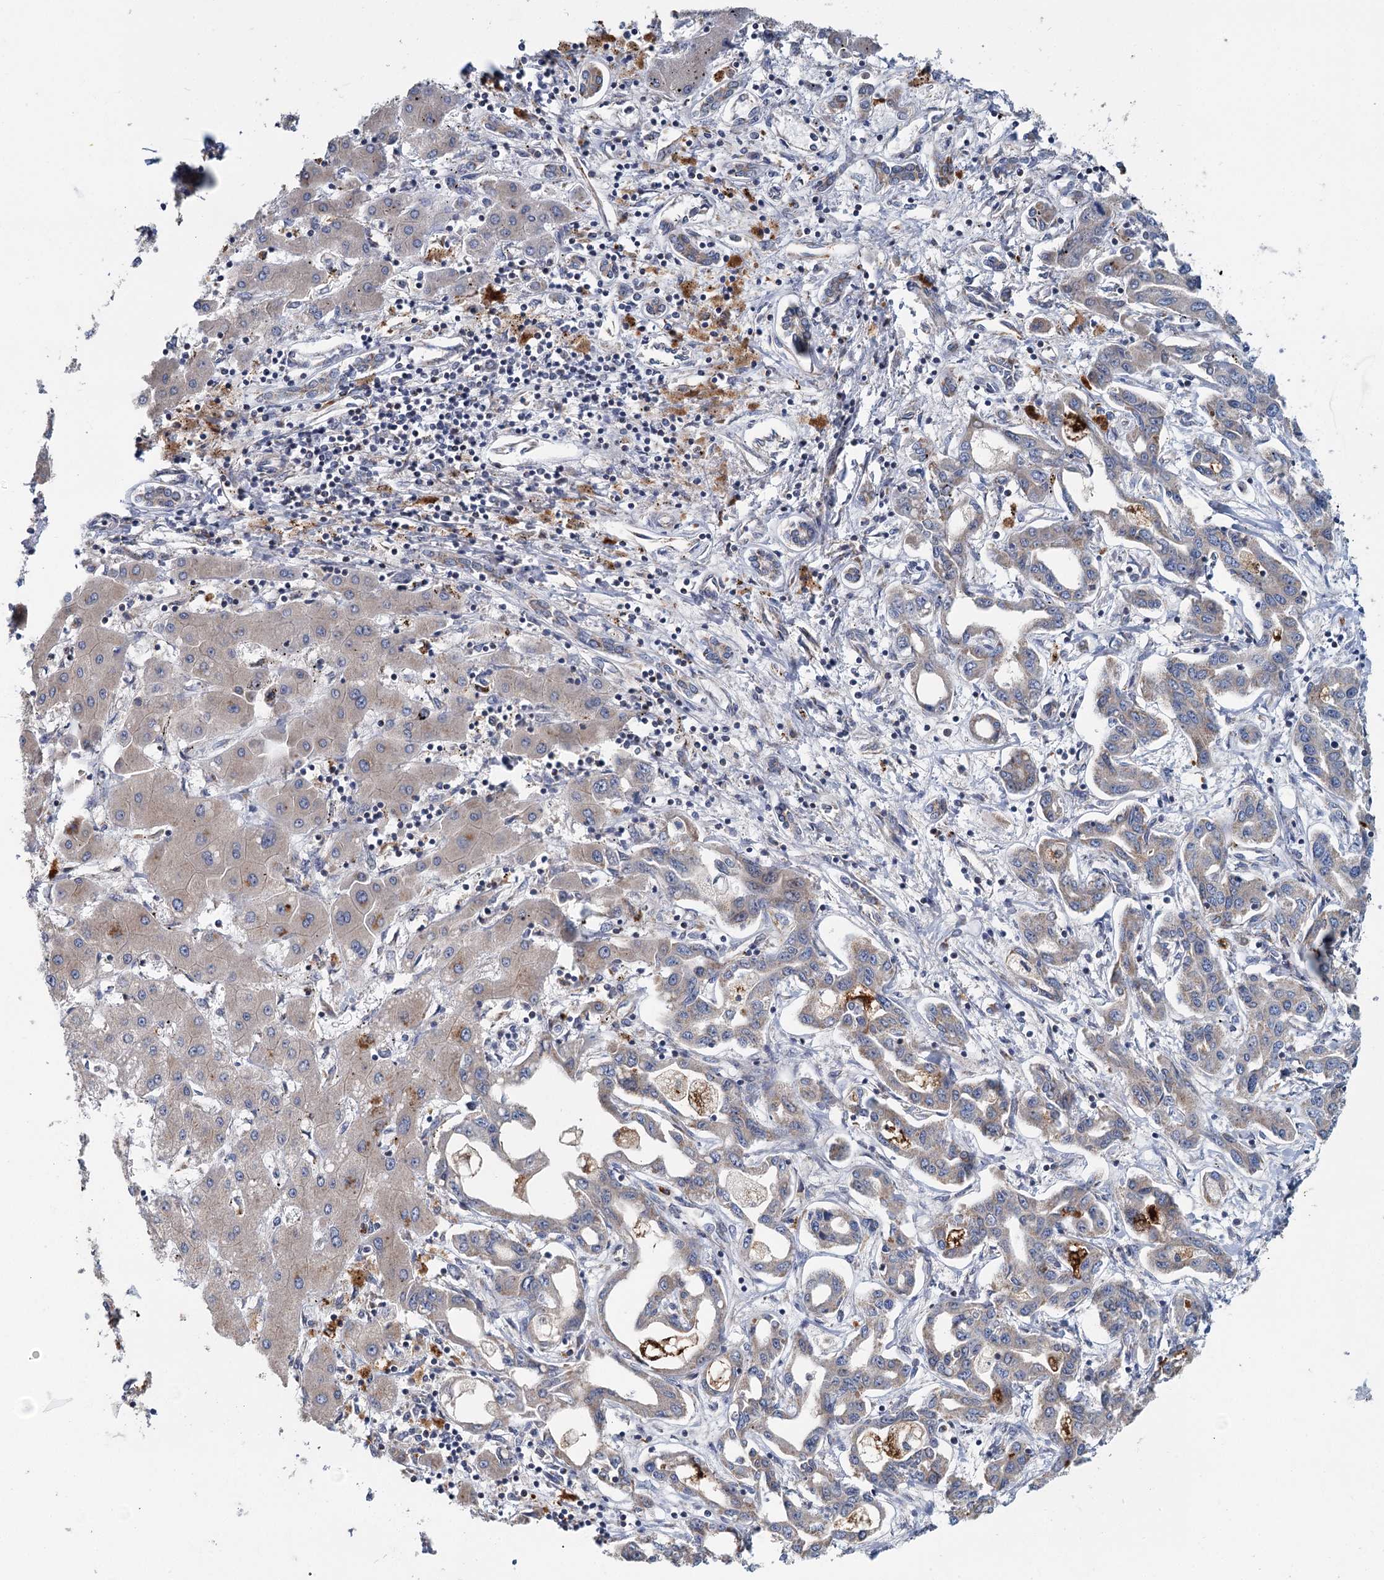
{"staining": {"intensity": "negative", "quantity": "none", "location": "none"}, "tissue": "liver cancer", "cell_type": "Tumor cells", "image_type": "cancer", "snomed": [{"axis": "morphology", "description": "Cholangiocarcinoma"}, {"axis": "topography", "description": "Liver"}], "caption": "This is an immunohistochemistry micrograph of liver cancer (cholangiocarcinoma). There is no staining in tumor cells.", "gene": "ANKRD16", "patient": {"sex": "male", "age": 59}}